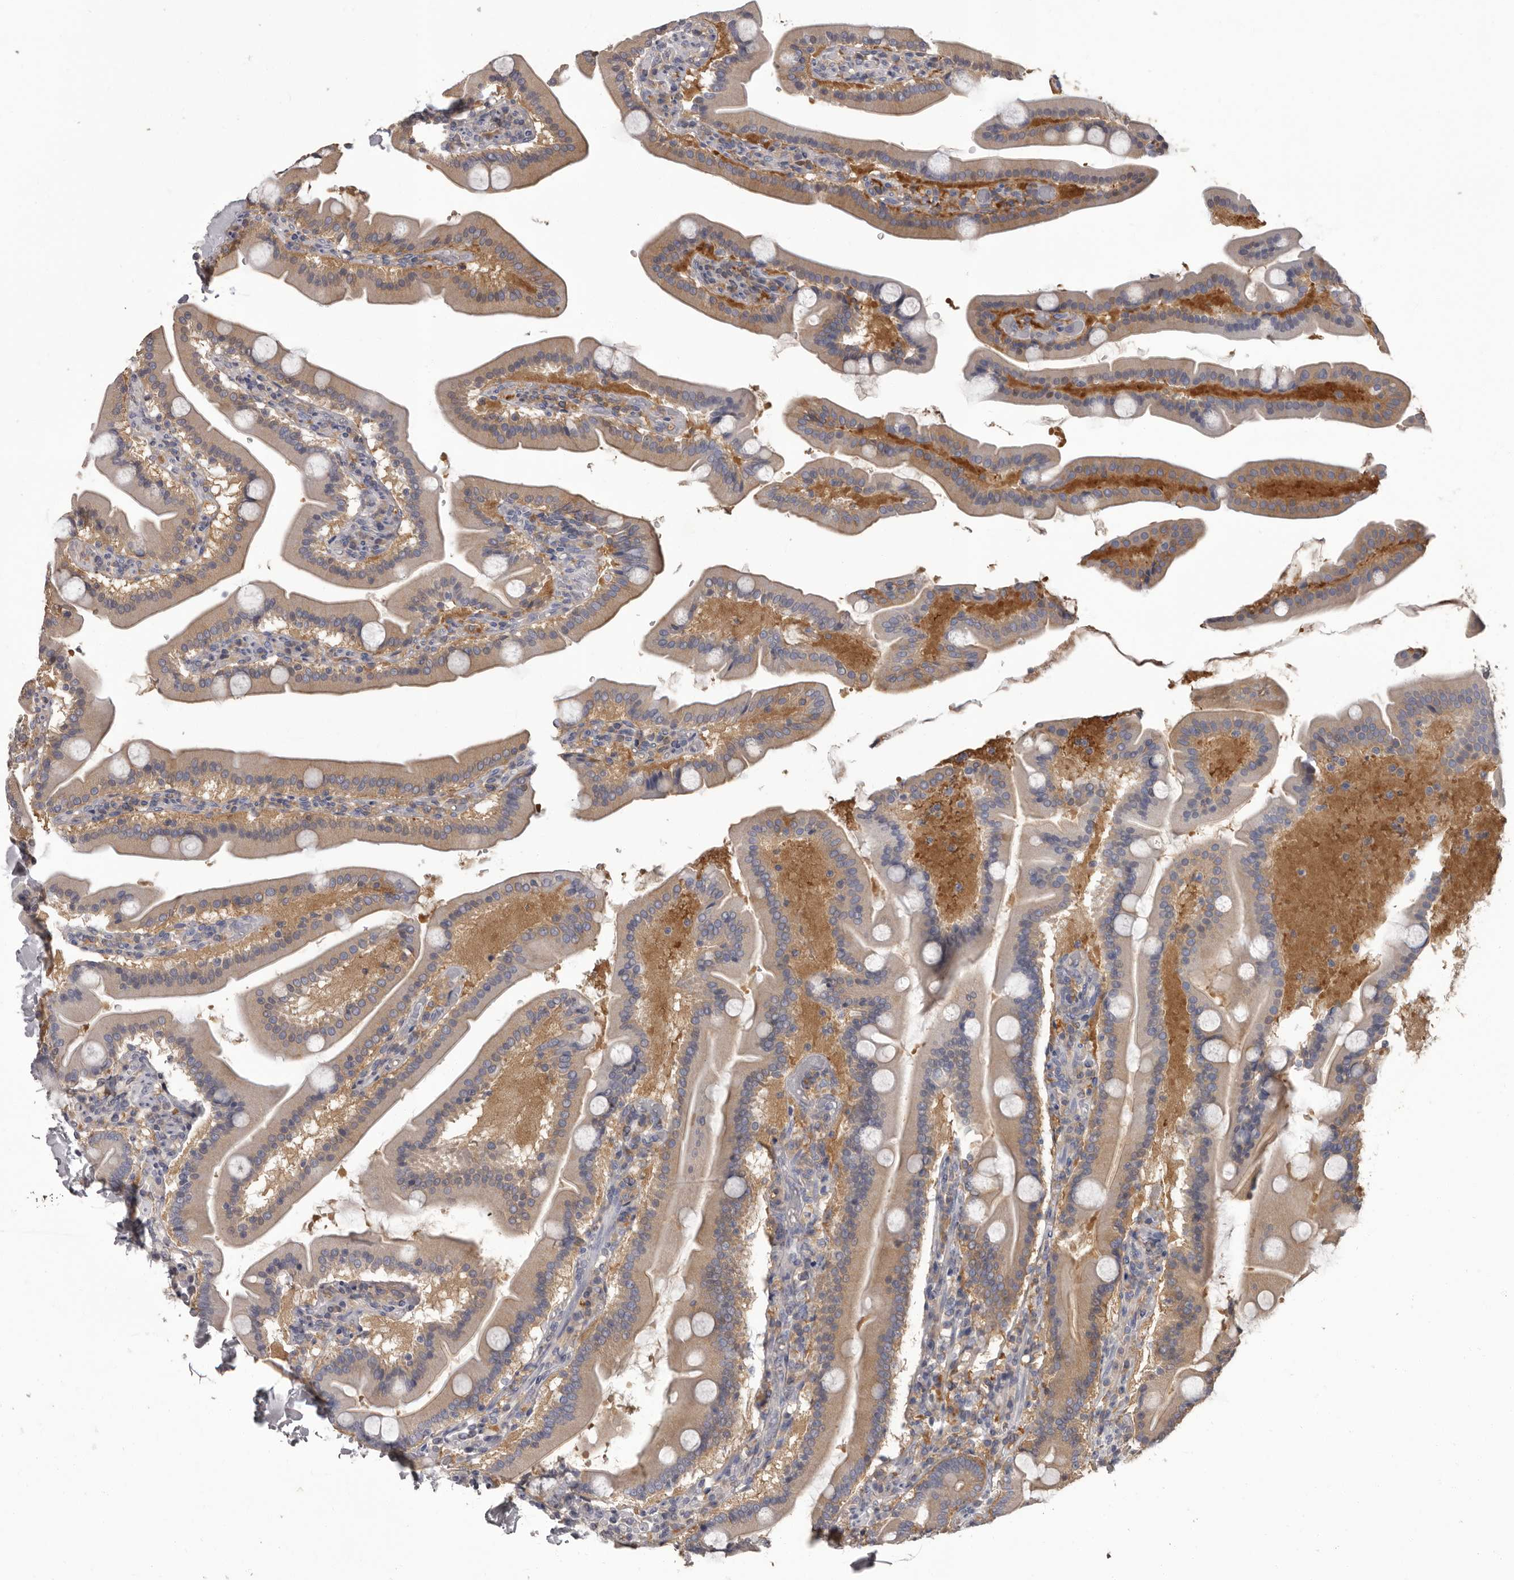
{"staining": {"intensity": "moderate", "quantity": ">75%", "location": "cytoplasmic/membranous"}, "tissue": "duodenum", "cell_type": "Glandular cells", "image_type": "normal", "snomed": [{"axis": "morphology", "description": "Normal tissue, NOS"}, {"axis": "topography", "description": "Duodenum"}], "caption": "This image exhibits immunohistochemistry (IHC) staining of normal duodenum, with medium moderate cytoplasmic/membranous staining in approximately >75% of glandular cells.", "gene": "APEH", "patient": {"sex": "male", "age": 55}}